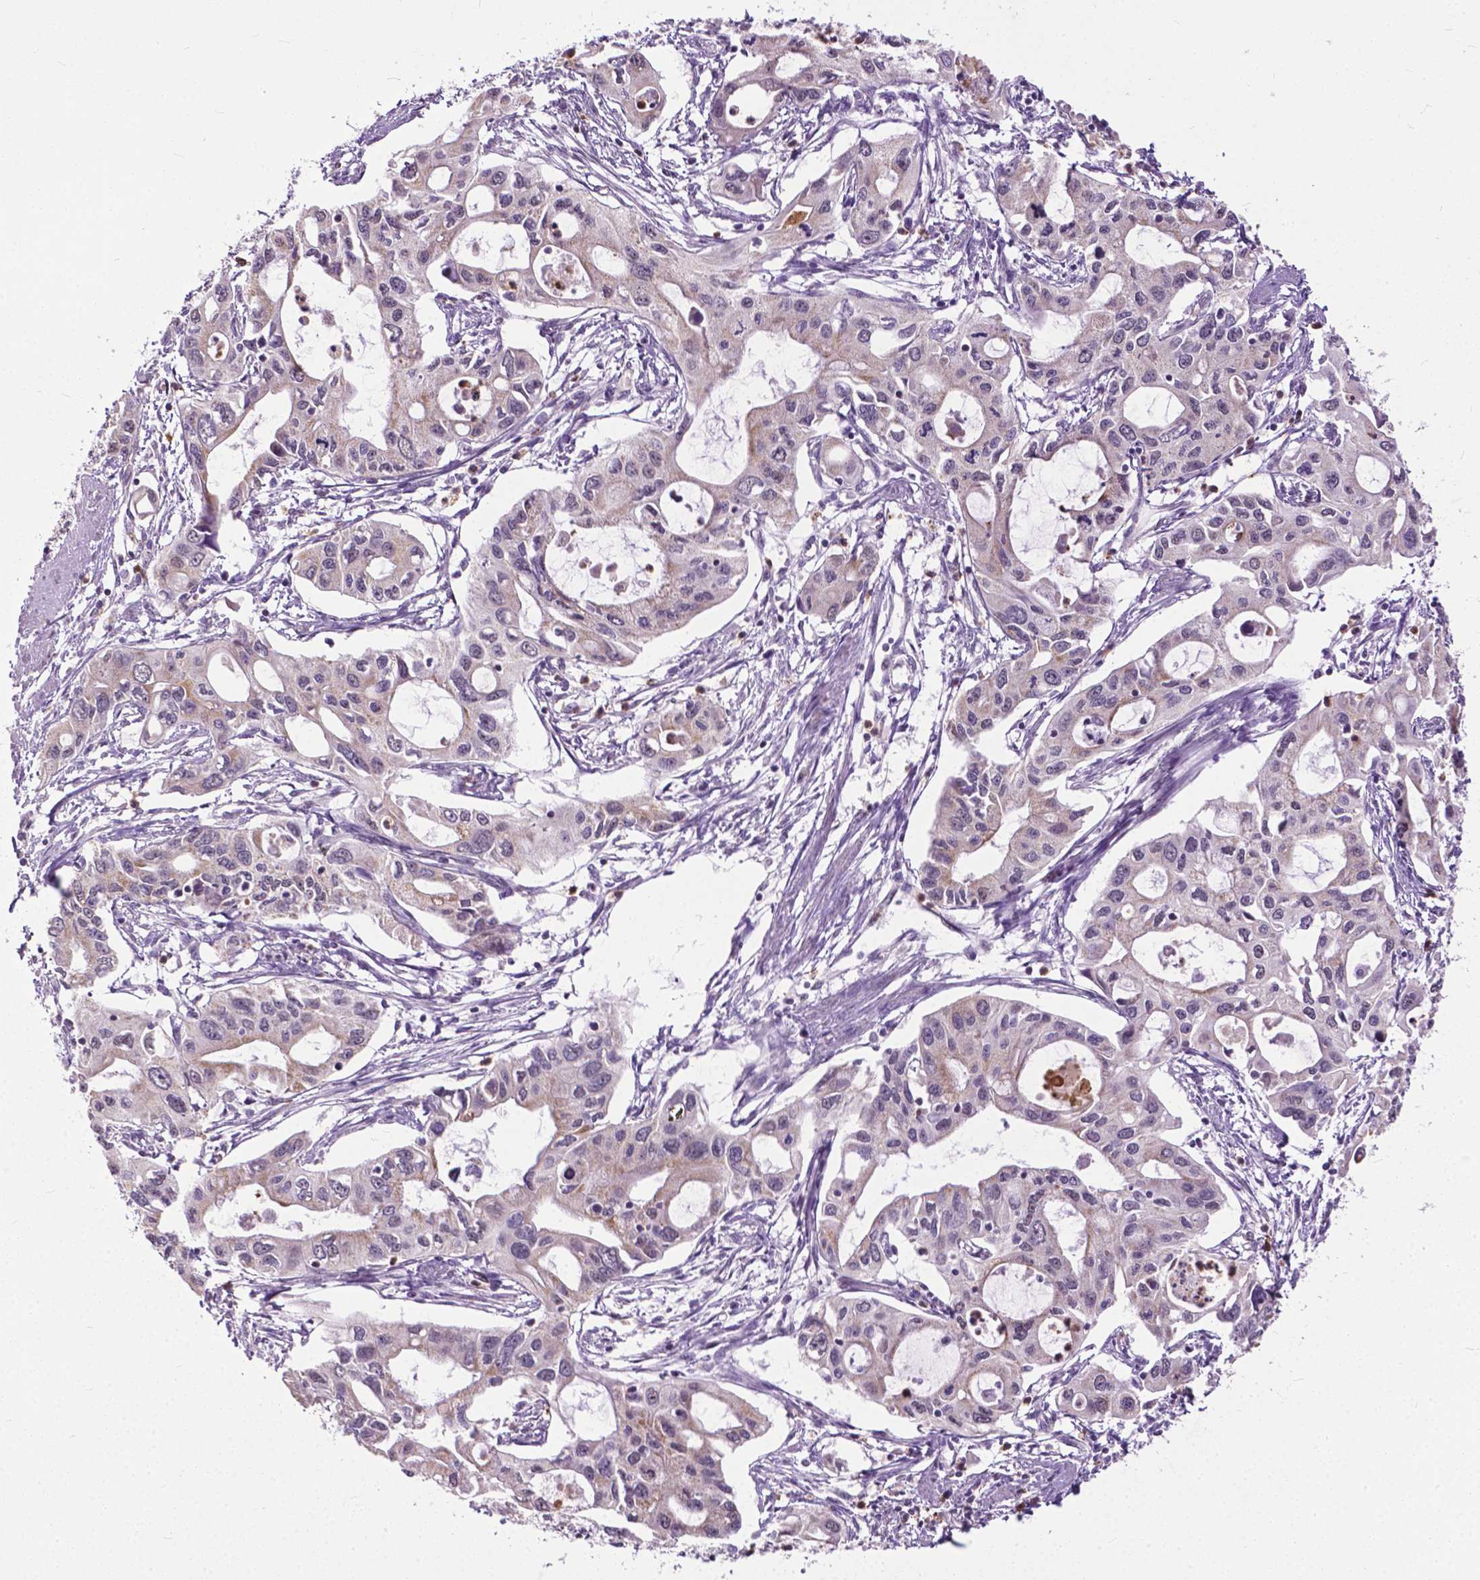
{"staining": {"intensity": "weak", "quantity": "<25%", "location": "cytoplasmic/membranous"}, "tissue": "pancreatic cancer", "cell_type": "Tumor cells", "image_type": "cancer", "snomed": [{"axis": "morphology", "description": "Adenocarcinoma, NOS"}, {"axis": "topography", "description": "Pancreas"}], "caption": "The photomicrograph displays no significant expression in tumor cells of adenocarcinoma (pancreatic).", "gene": "TTC9B", "patient": {"sex": "male", "age": 60}}